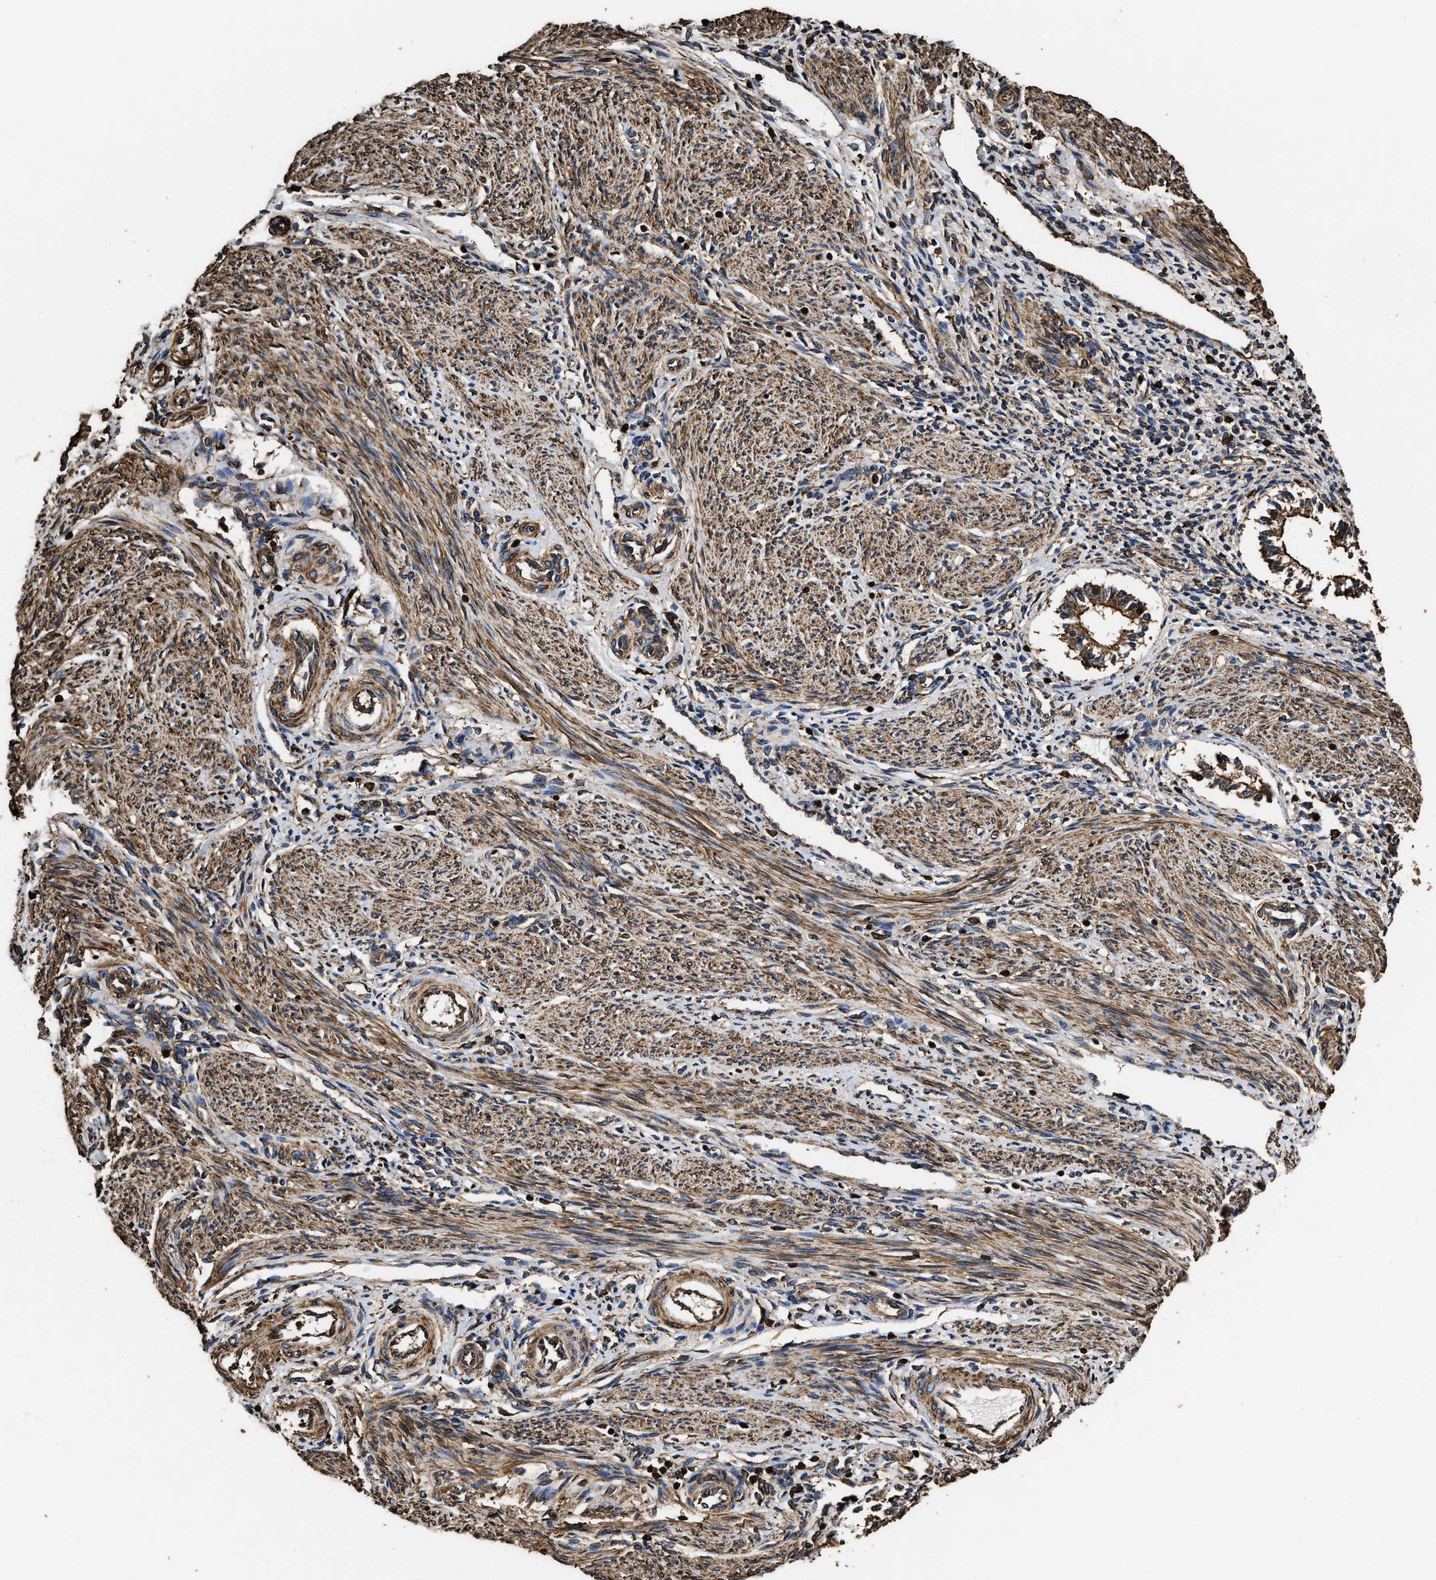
{"staining": {"intensity": "moderate", "quantity": "25%-75%", "location": "cytoplasmic/membranous"}, "tissue": "endometrium", "cell_type": "Cells in endometrial stroma", "image_type": "normal", "snomed": [{"axis": "morphology", "description": "Normal tissue, NOS"}, {"axis": "topography", "description": "Endometrium"}], "caption": "The image demonstrates a brown stain indicating the presence of a protein in the cytoplasmic/membranous of cells in endometrial stroma in endometrium.", "gene": "KBTBD2", "patient": {"sex": "female", "age": 42}}